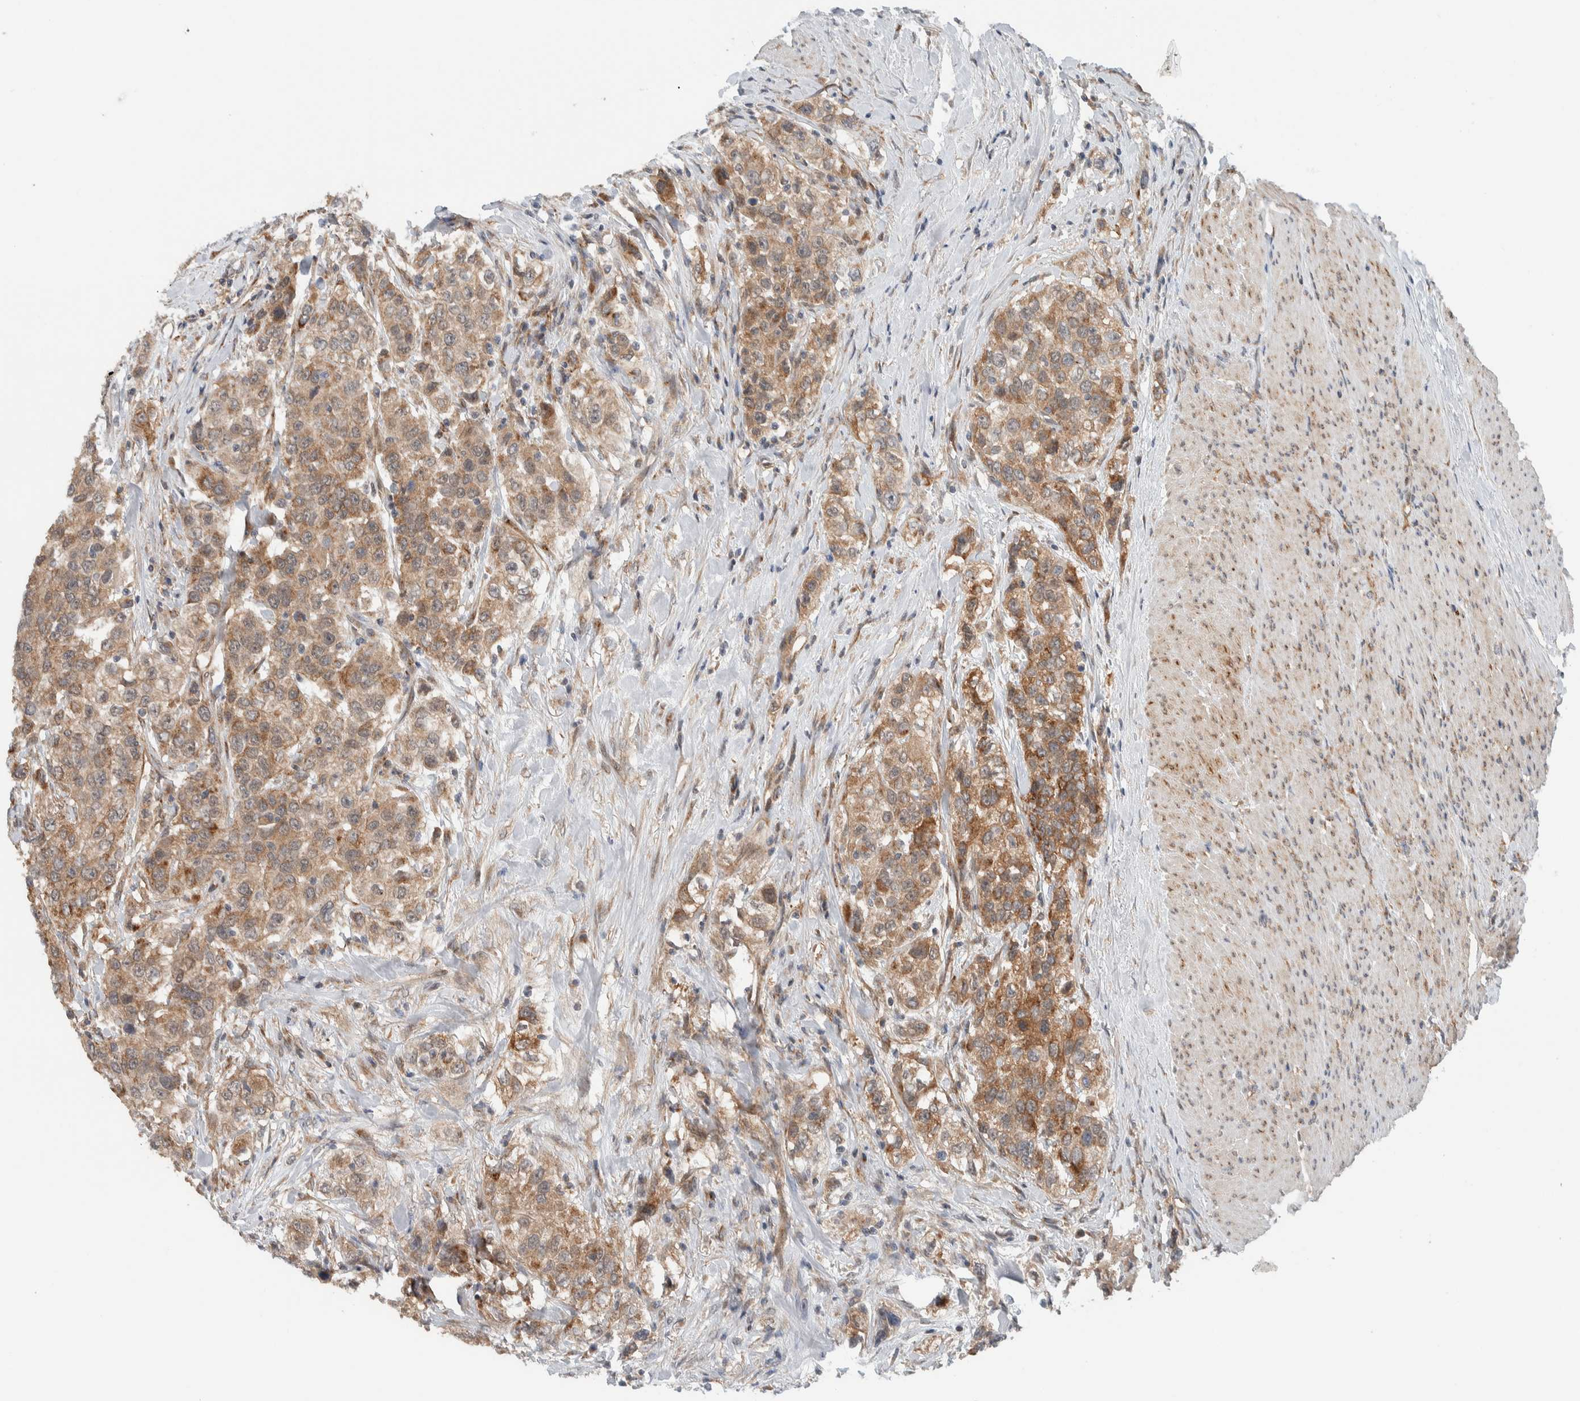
{"staining": {"intensity": "moderate", "quantity": ">75%", "location": "cytoplasmic/membranous"}, "tissue": "urothelial cancer", "cell_type": "Tumor cells", "image_type": "cancer", "snomed": [{"axis": "morphology", "description": "Urothelial carcinoma, High grade"}, {"axis": "topography", "description": "Urinary bladder"}], "caption": "Protein staining of urothelial carcinoma (high-grade) tissue shows moderate cytoplasmic/membranous positivity in about >75% of tumor cells.", "gene": "RERE", "patient": {"sex": "female", "age": 80}}